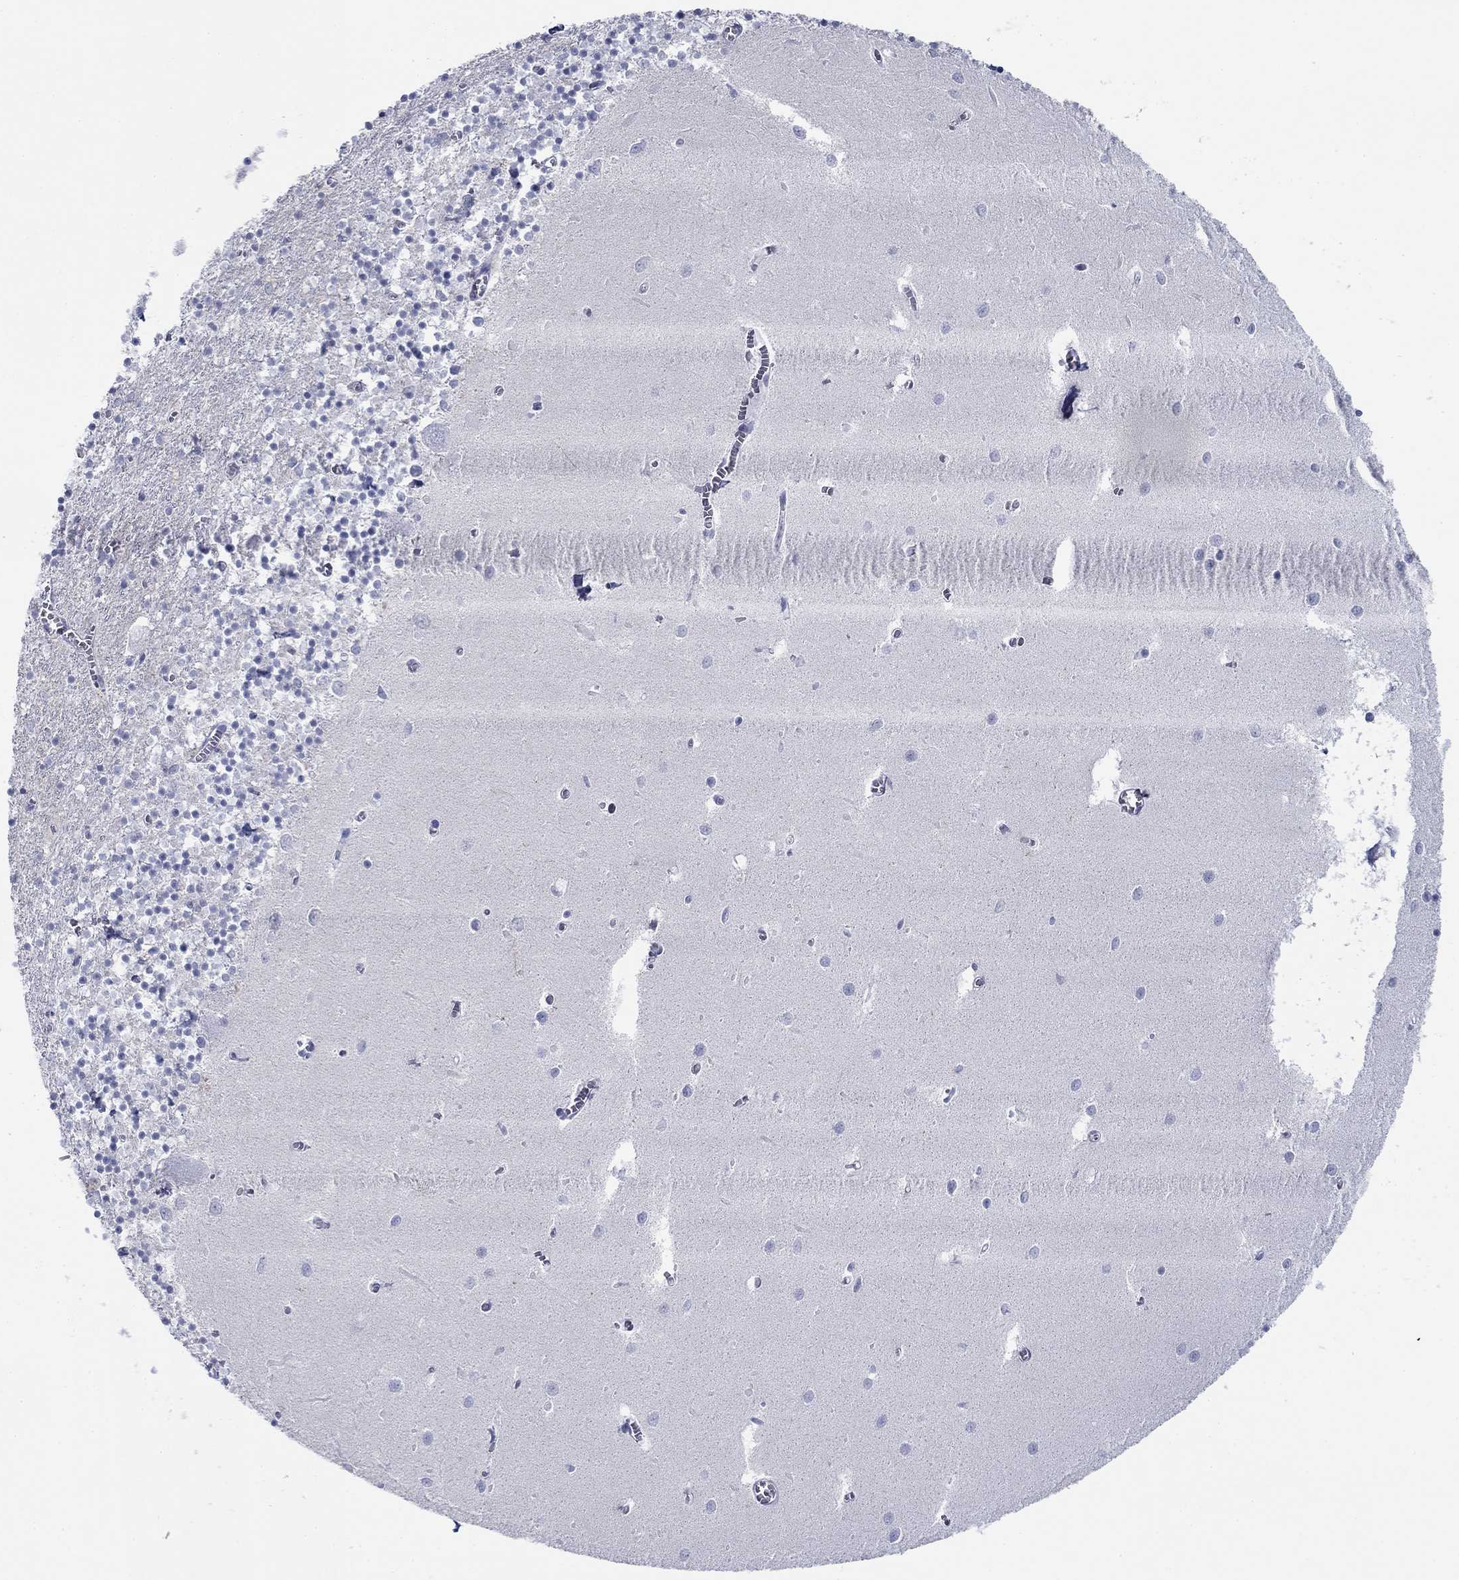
{"staining": {"intensity": "negative", "quantity": "none", "location": "none"}, "tissue": "cerebellum", "cell_type": "Cells in granular layer", "image_type": "normal", "snomed": [{"axis": "morphology", "description": "Normal tissue, NOS"}, {"axis": "topography", "description": "Cerebellum"}], "caption": "Cells in granular layer are negative for brown protein staining in benign cerebellum. (DAB (3,3'-diaminobenzidine) IHC visualized using brightfield microscopy, high magnification).", "gene": "PDYN", "patient": {"sex": "female", "age": 64}}